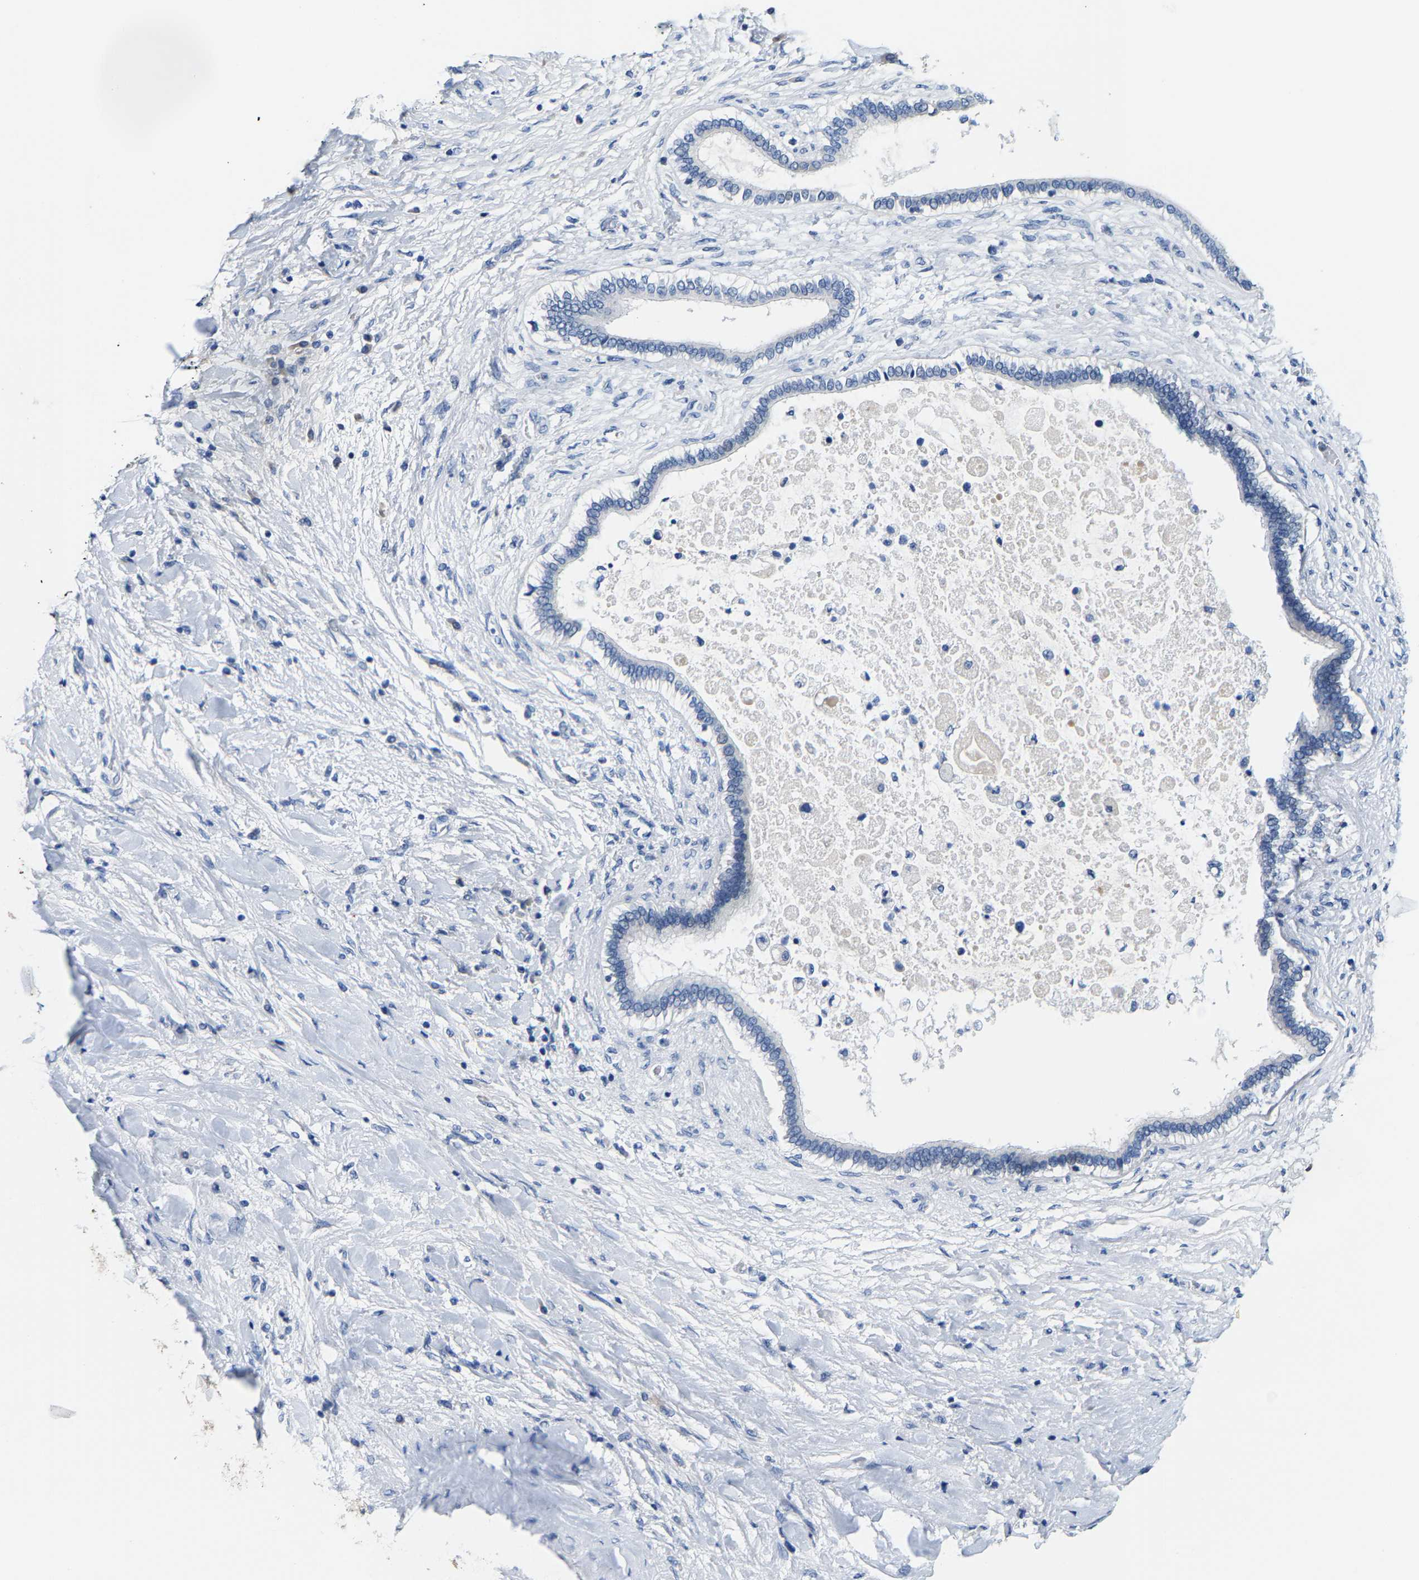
{"staining": {"intensity": "weak", "quantity": "<25%", "location": "cytoplasmic/membranous"}, "tissue": "liver cancer", "cell_type": "Tumor cells", "image_type": "cancer", "snomed": [{"axis": "morphology", "description": "Cholangiocarcinoma"}, {"axis": "topography", "description": "Liver"}], "caption": "Immunohistochemistry (IHC) of liver cancer (cholangiocarcinoma) shows no expression in tumor cells.", "gene": "KLHL1", "patient": {"sex": "male", "age": 50}}